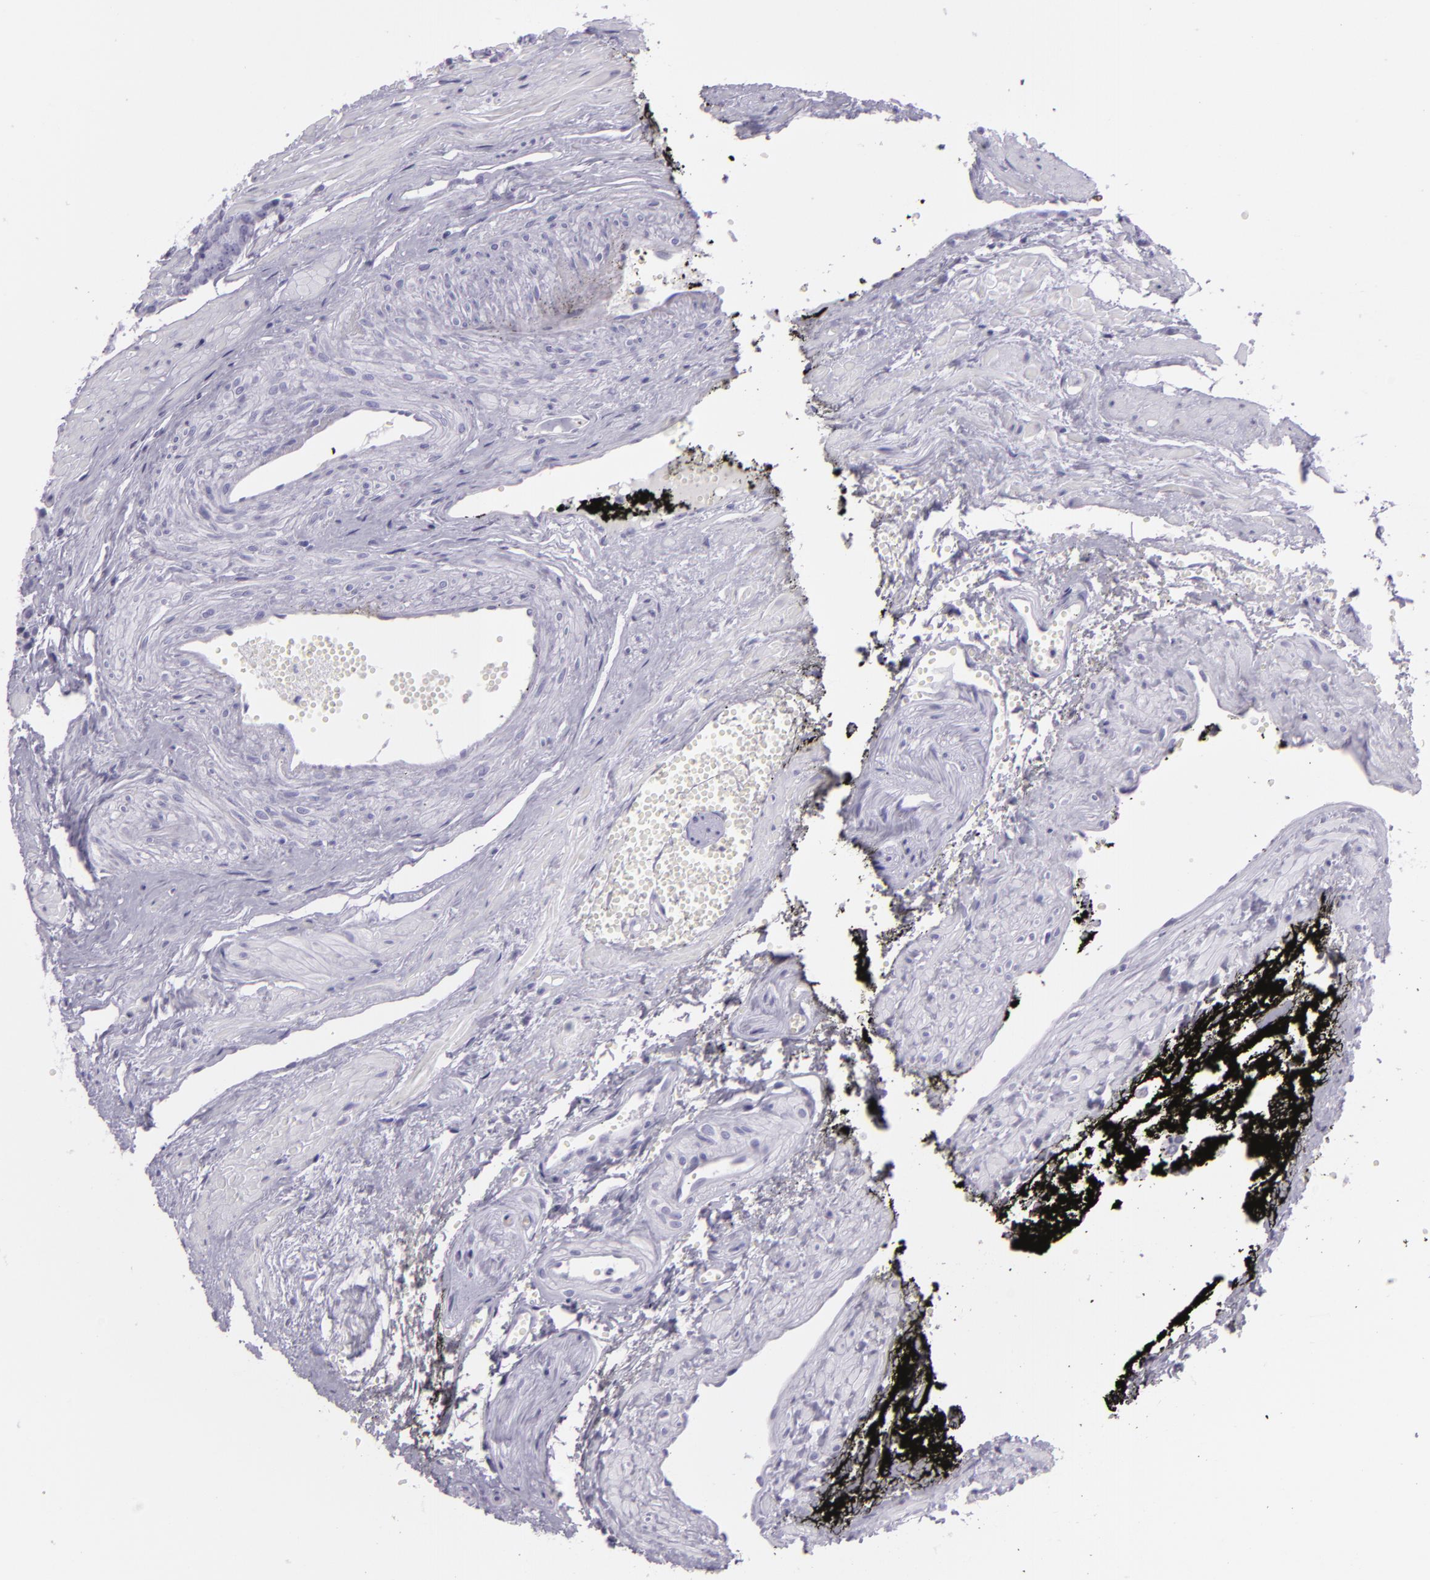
{"staining": {"intensity": "negative", "quantity": "none", "location": "none"}, "tissue": "prostate cancer", "cell_type": "Tumor cells", "image_type": "cancer", "snomed": [{"axis": "morphology", "description": "Adenocarcinoma, High grade"}, {"axis": "topography", "description": "Prostate"}], "caption": "IHC of adenocarcinoma (high-grade) (prostate) reveals no positivity in tumor cells.", "gene": "MUC6", "patient": {"sex": "male", "age": 56}}